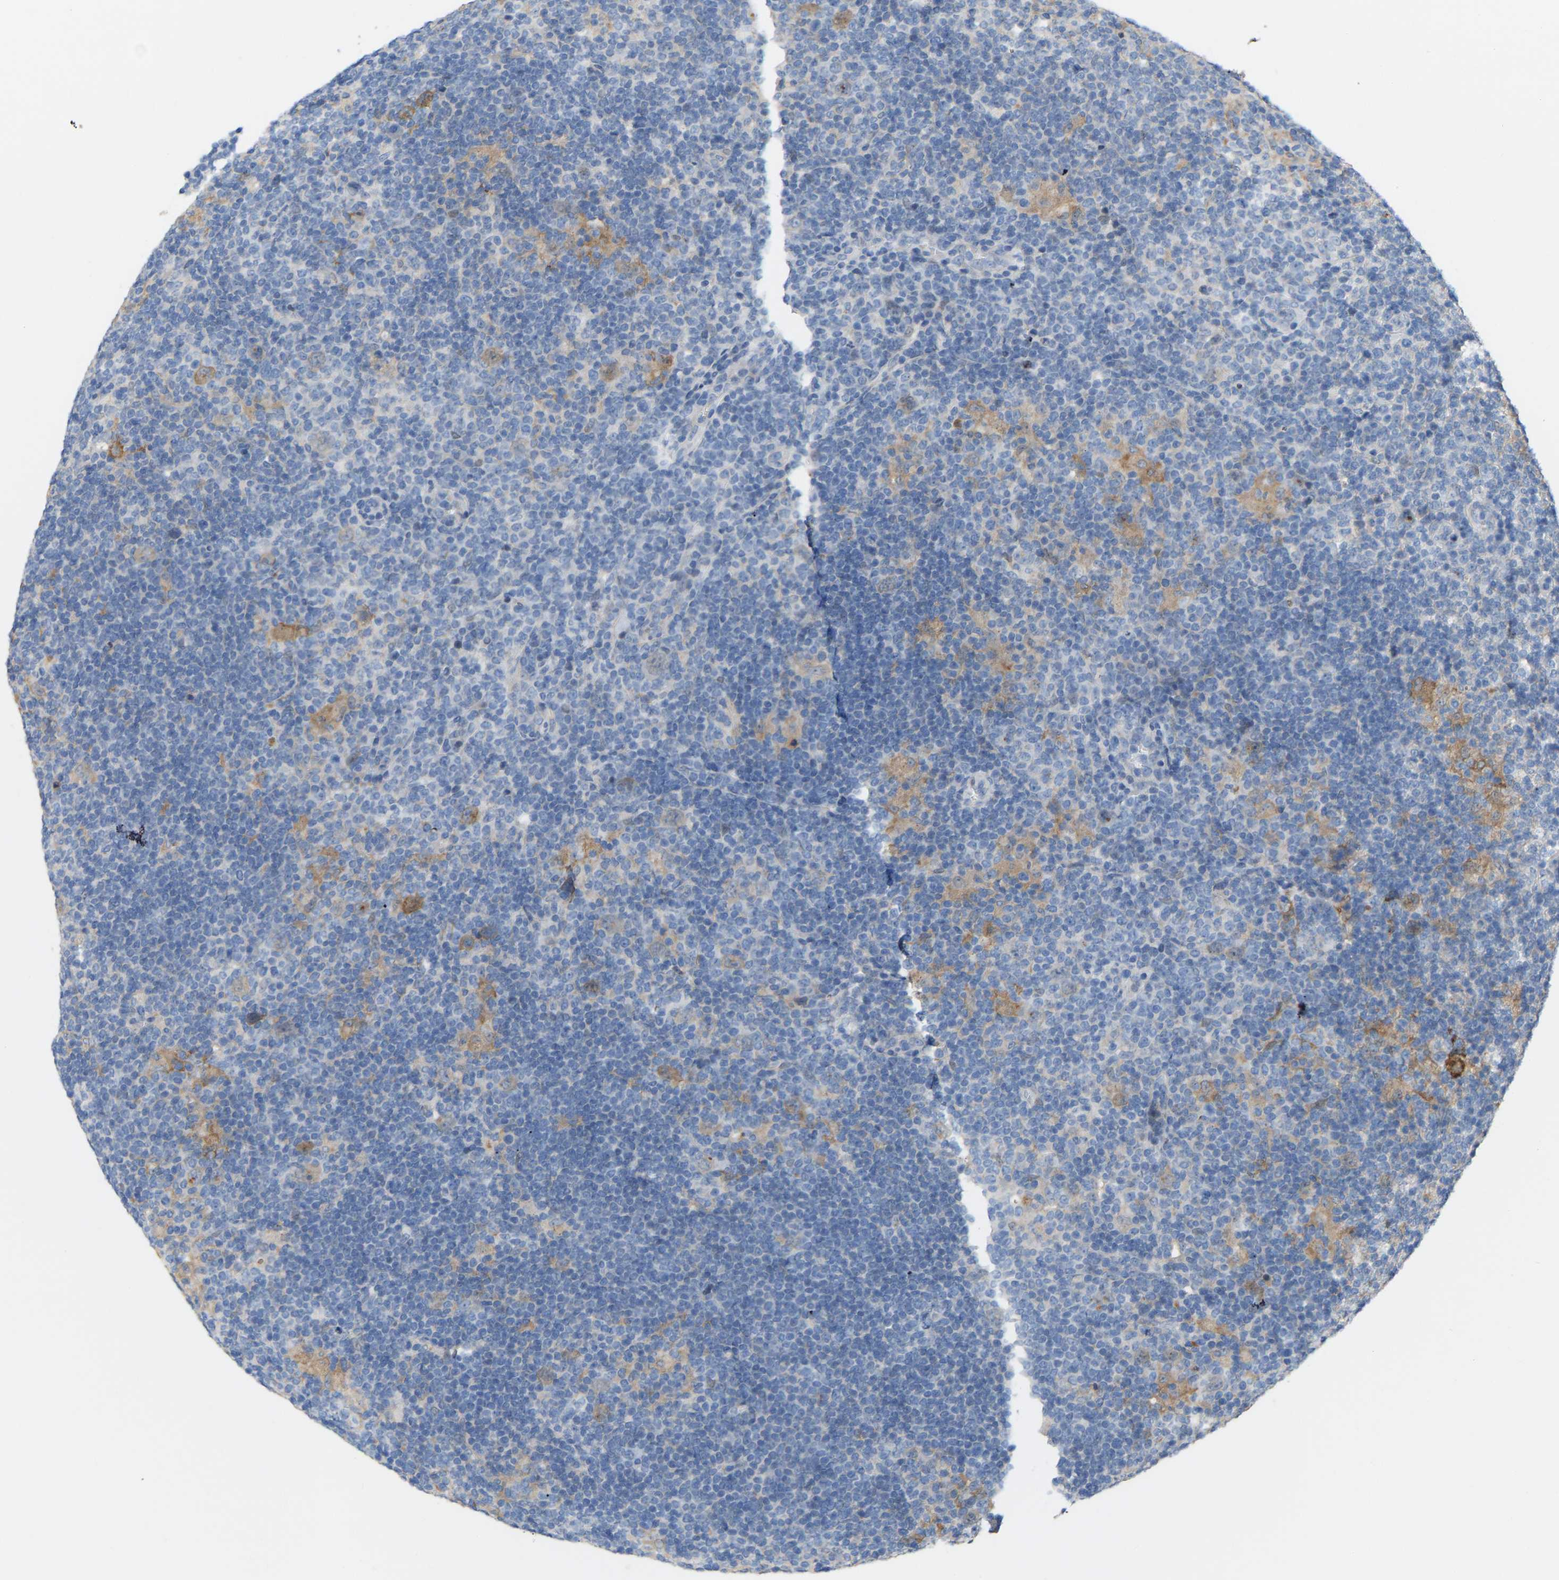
{"staining": {"intensity": "weak", "quantity": "25%-75%", "location": "cytoplasmic/membranous"}, "tissue": "lymphoma", "cell_type": "Tumor cells", "image_type": "cancer", "snomed": [{"axis": "morphology", "description": "Hodgkin's disease, NOS"}, {"axis": "topography", "description": "Lymph node"}], "caption": "Tumor cells display weak cytoplasmic/membranous staining in about 25%-75% of cells in Hodgkin's disease.", "gene": "ABTB2", "patient": {"sex": "female", "age": 57}}